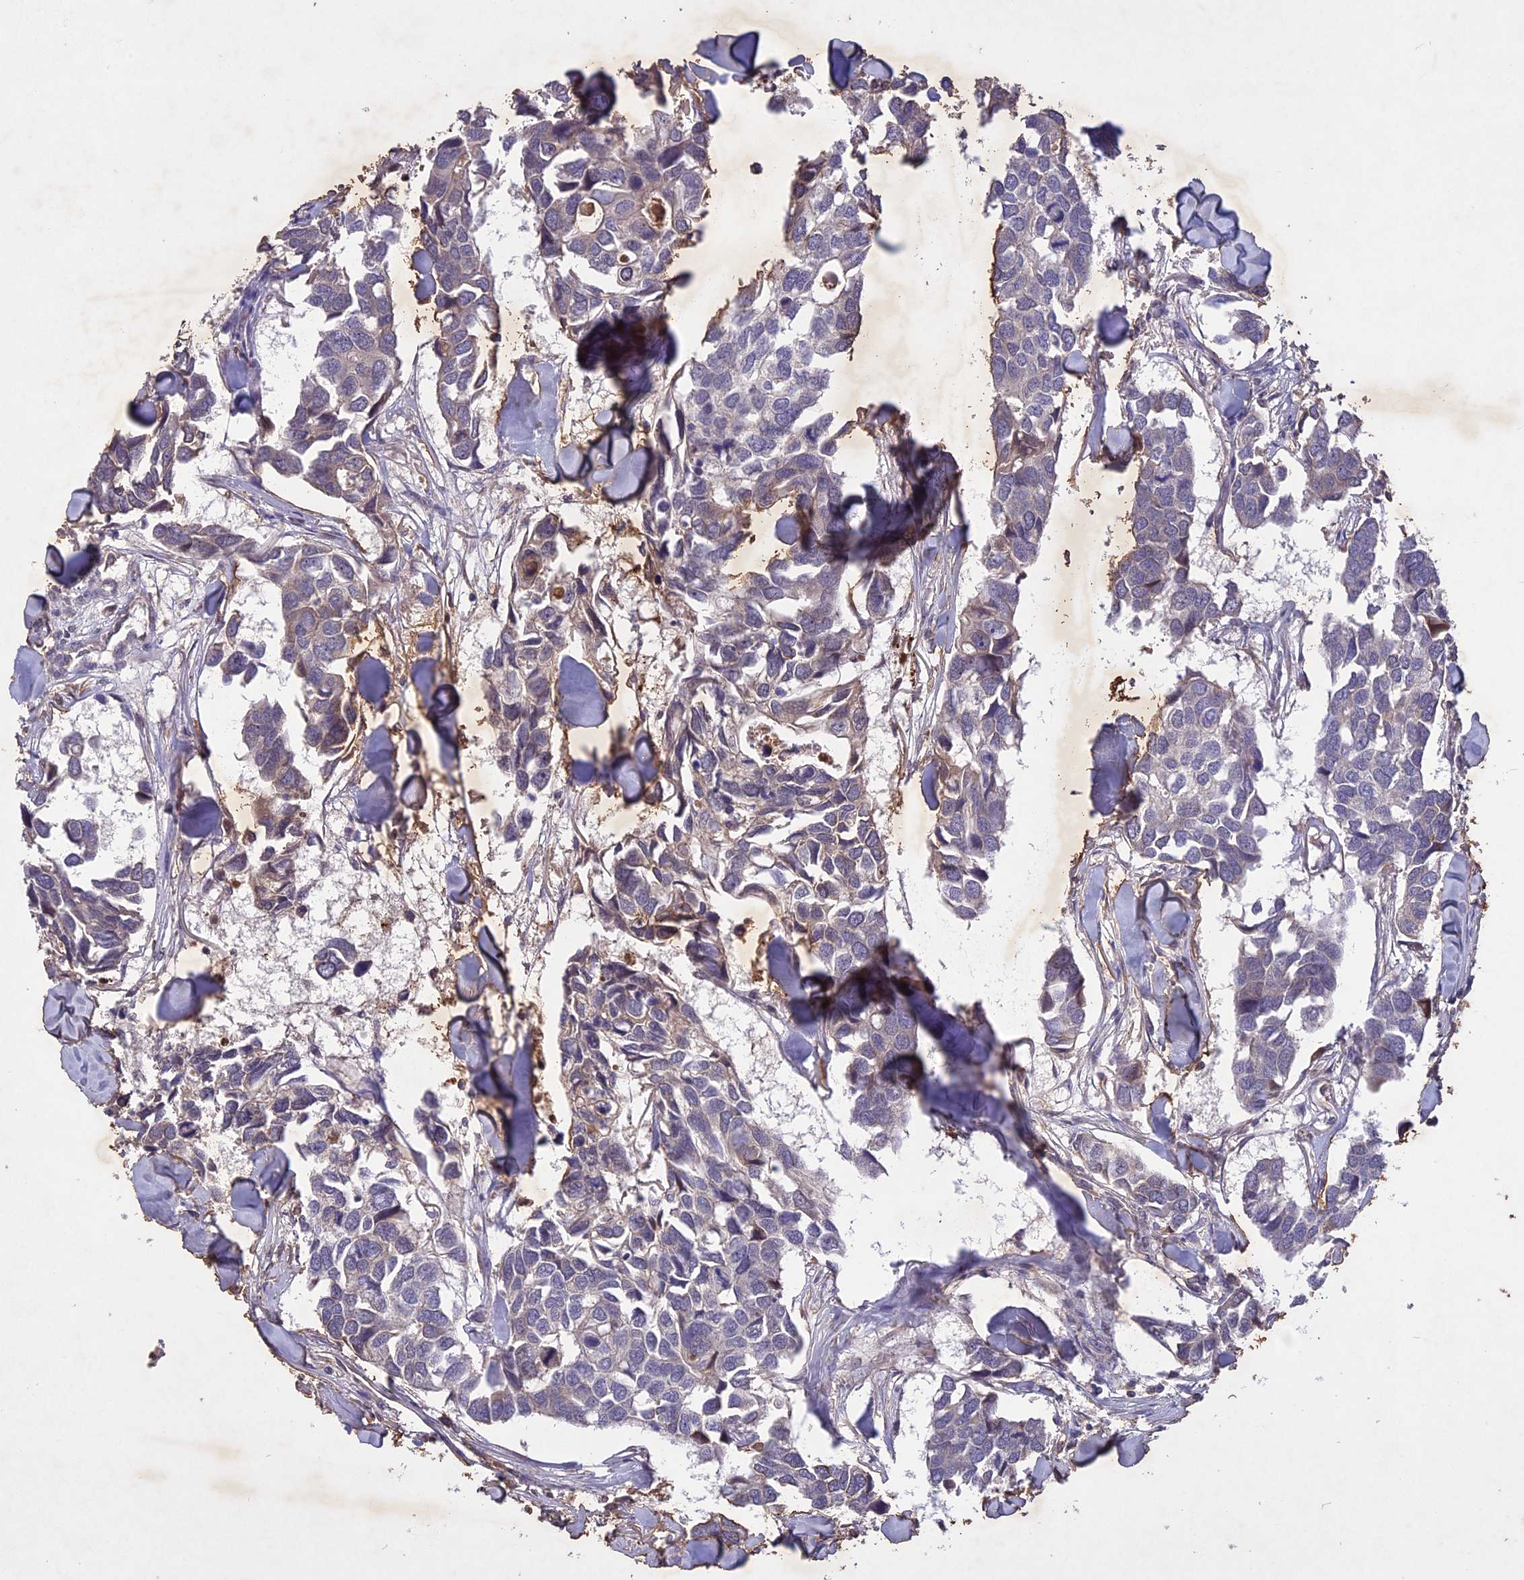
{"staining": {"intensity": "negative", "quantity": "none", "location": "none"}, "tissue": "breast cancer", "cell_type": "Tumor cells", "image_type": "cancer", "snomed": [{"axis": "morphology", "description": "Duct carcinoma"}, {"axis": "topography", "description": "Breast"}], "caption": "Protein analysis of breast cancer exhibits no significant positivity in tumor cells.", "gene": "ADO", "patient": {"sex": "female", "age": 83}}